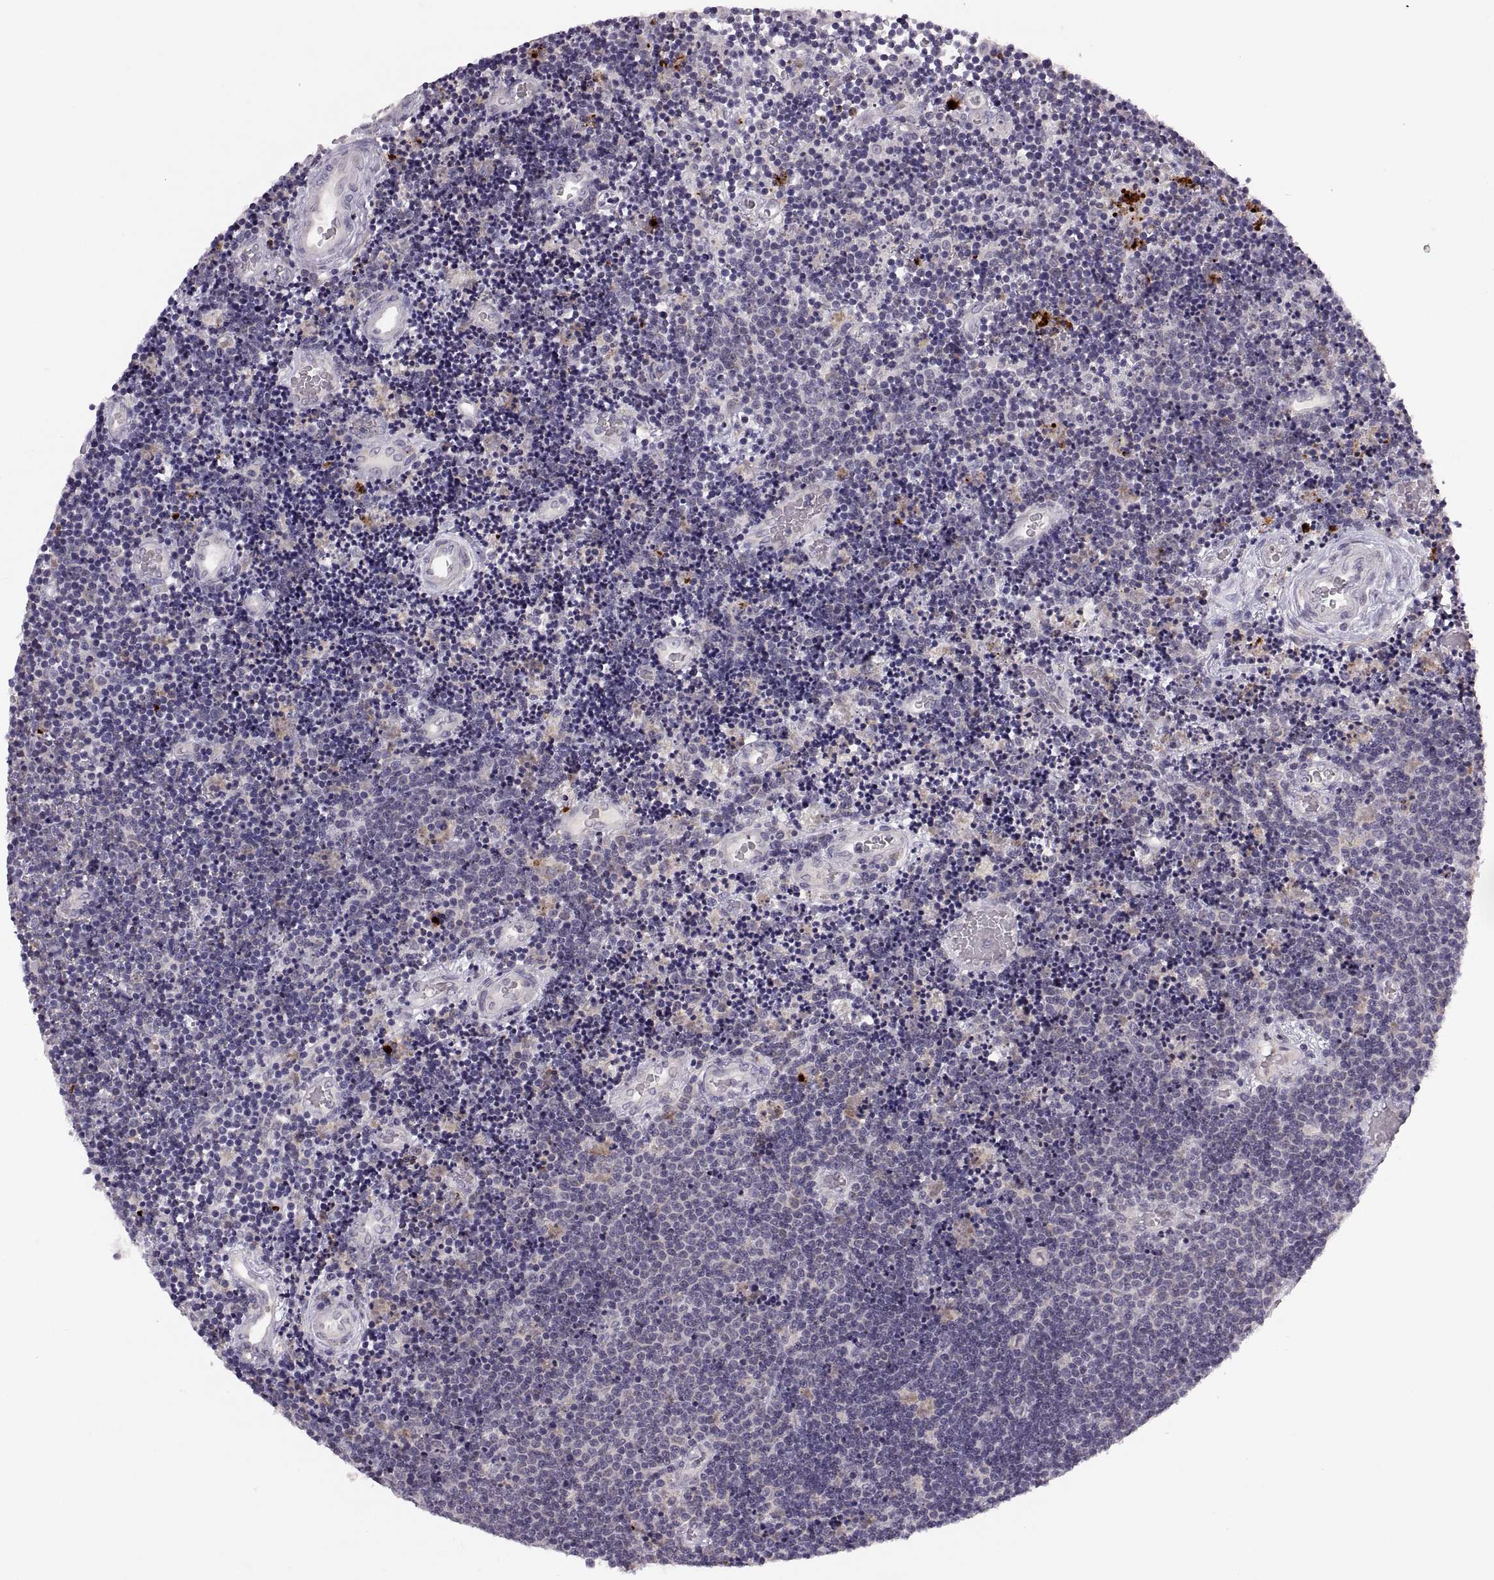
{"staining": {"intensity": "negative", "quantity": "none", "location": "none"}, "tissue": "lymphoma", "cell_type": "Tumor cells", "image_type": "cancer", "snomed": [{"axis": "morphology", "description": "Malignant lymphoma, non-Hodgkin's type, Low grade"}, {"axis": "topography", "description": "Brain"}], "caption": "High power microscopy image of an immunohistochemistry micrograph of lymphoma, revealing no significant staining in tumor cells.", "gene": "ADH6", "patient": {"sex": "female", "age": 66}}